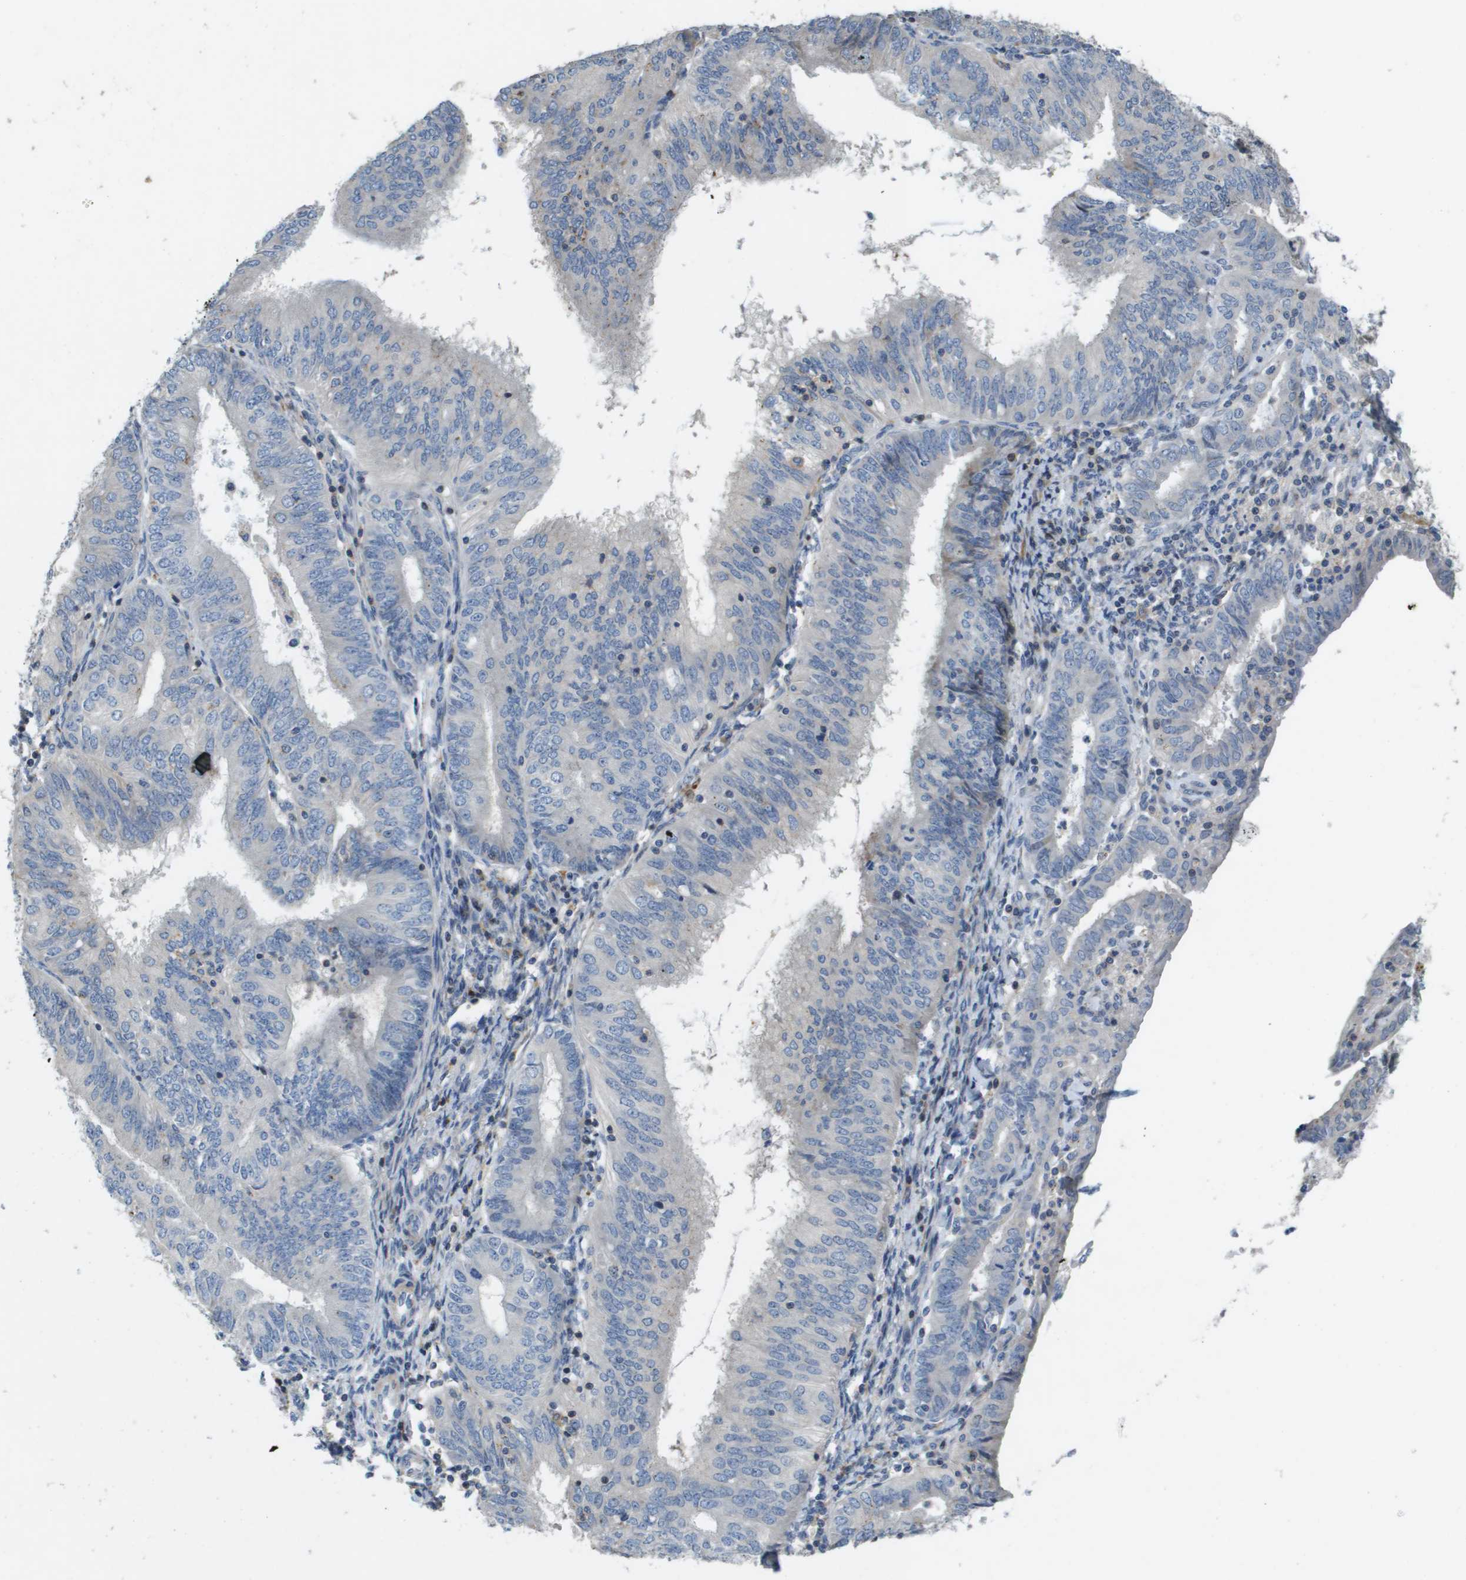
{"staining": {"intensity": "negative", "quantity": "none", "location": "none"}, "tissue": "endometrial cancer", "cell_type": "Tumor cells", "image_type": "cancer", "snomed": [{"axis": "morphology", "description": "Adenocarcinoma, NOS"}, {"axis": "topography", "description": "Endometrium"}], "caption": "Micrograph shows no significant protein expression in tumor cells of adenocarcinoma (endometrial). Brightfield microscopy of IHC stained with DAB (3,3'-diaminobenzidine) (brown) and hematoxylin (blue), captured at high magnification.", "gene": "SCN4B", "patient": {"sex": "female", "age": 58}}